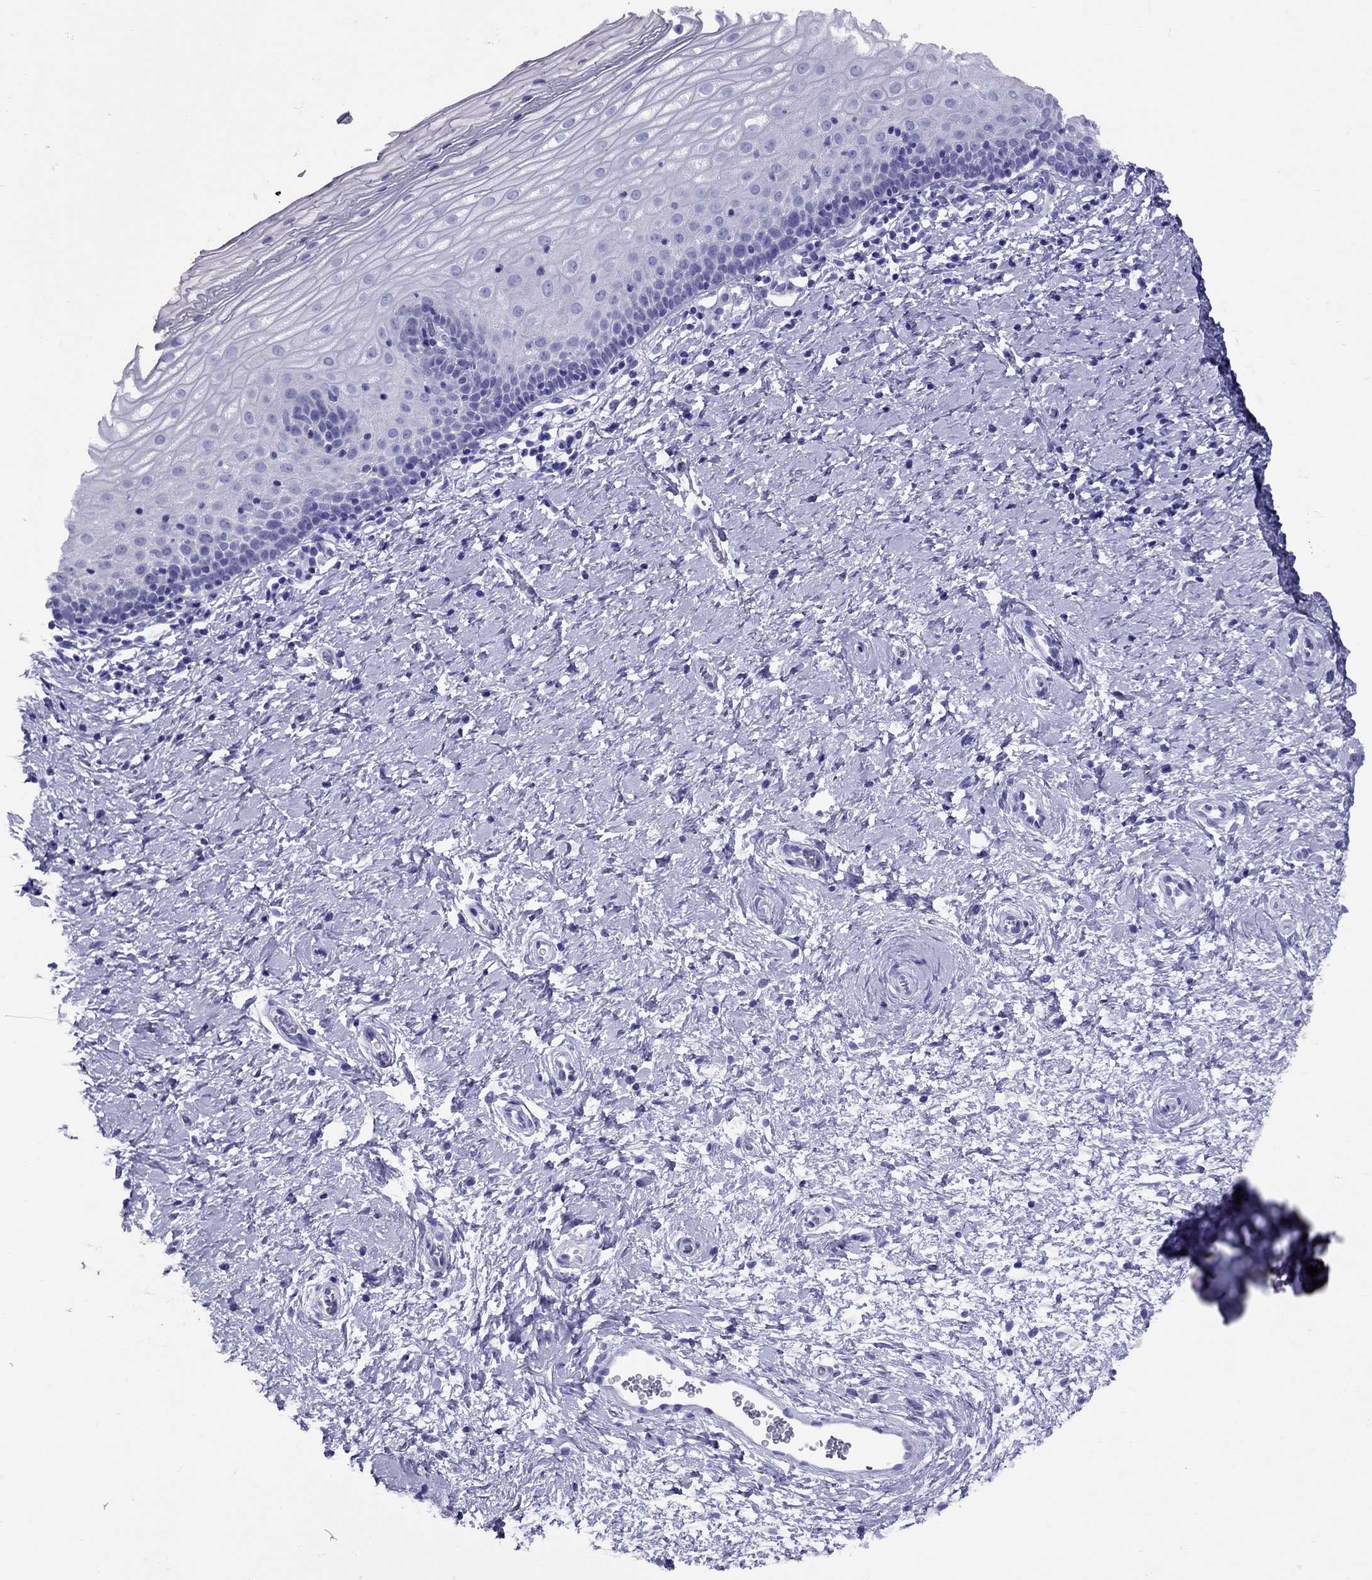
{"staining": {"intensity": "negative", "quantity": "none", "location": "none"}, "tissue": "cervix", "cell_type": "Glandular cells", "image_type": "normal", "snomed": [{"axis": "morphology", "description": "Normal tissue, NOS"}, {"axis": "topography", "description": "Cervix"}], "caption": "Immunohistochemistry image of unremarkable human cervix stained for a protein (brown), which shows no staining in glandular cells.", "gene": "AVPR1B", "patient": {"sex": "female", "age": 37}}